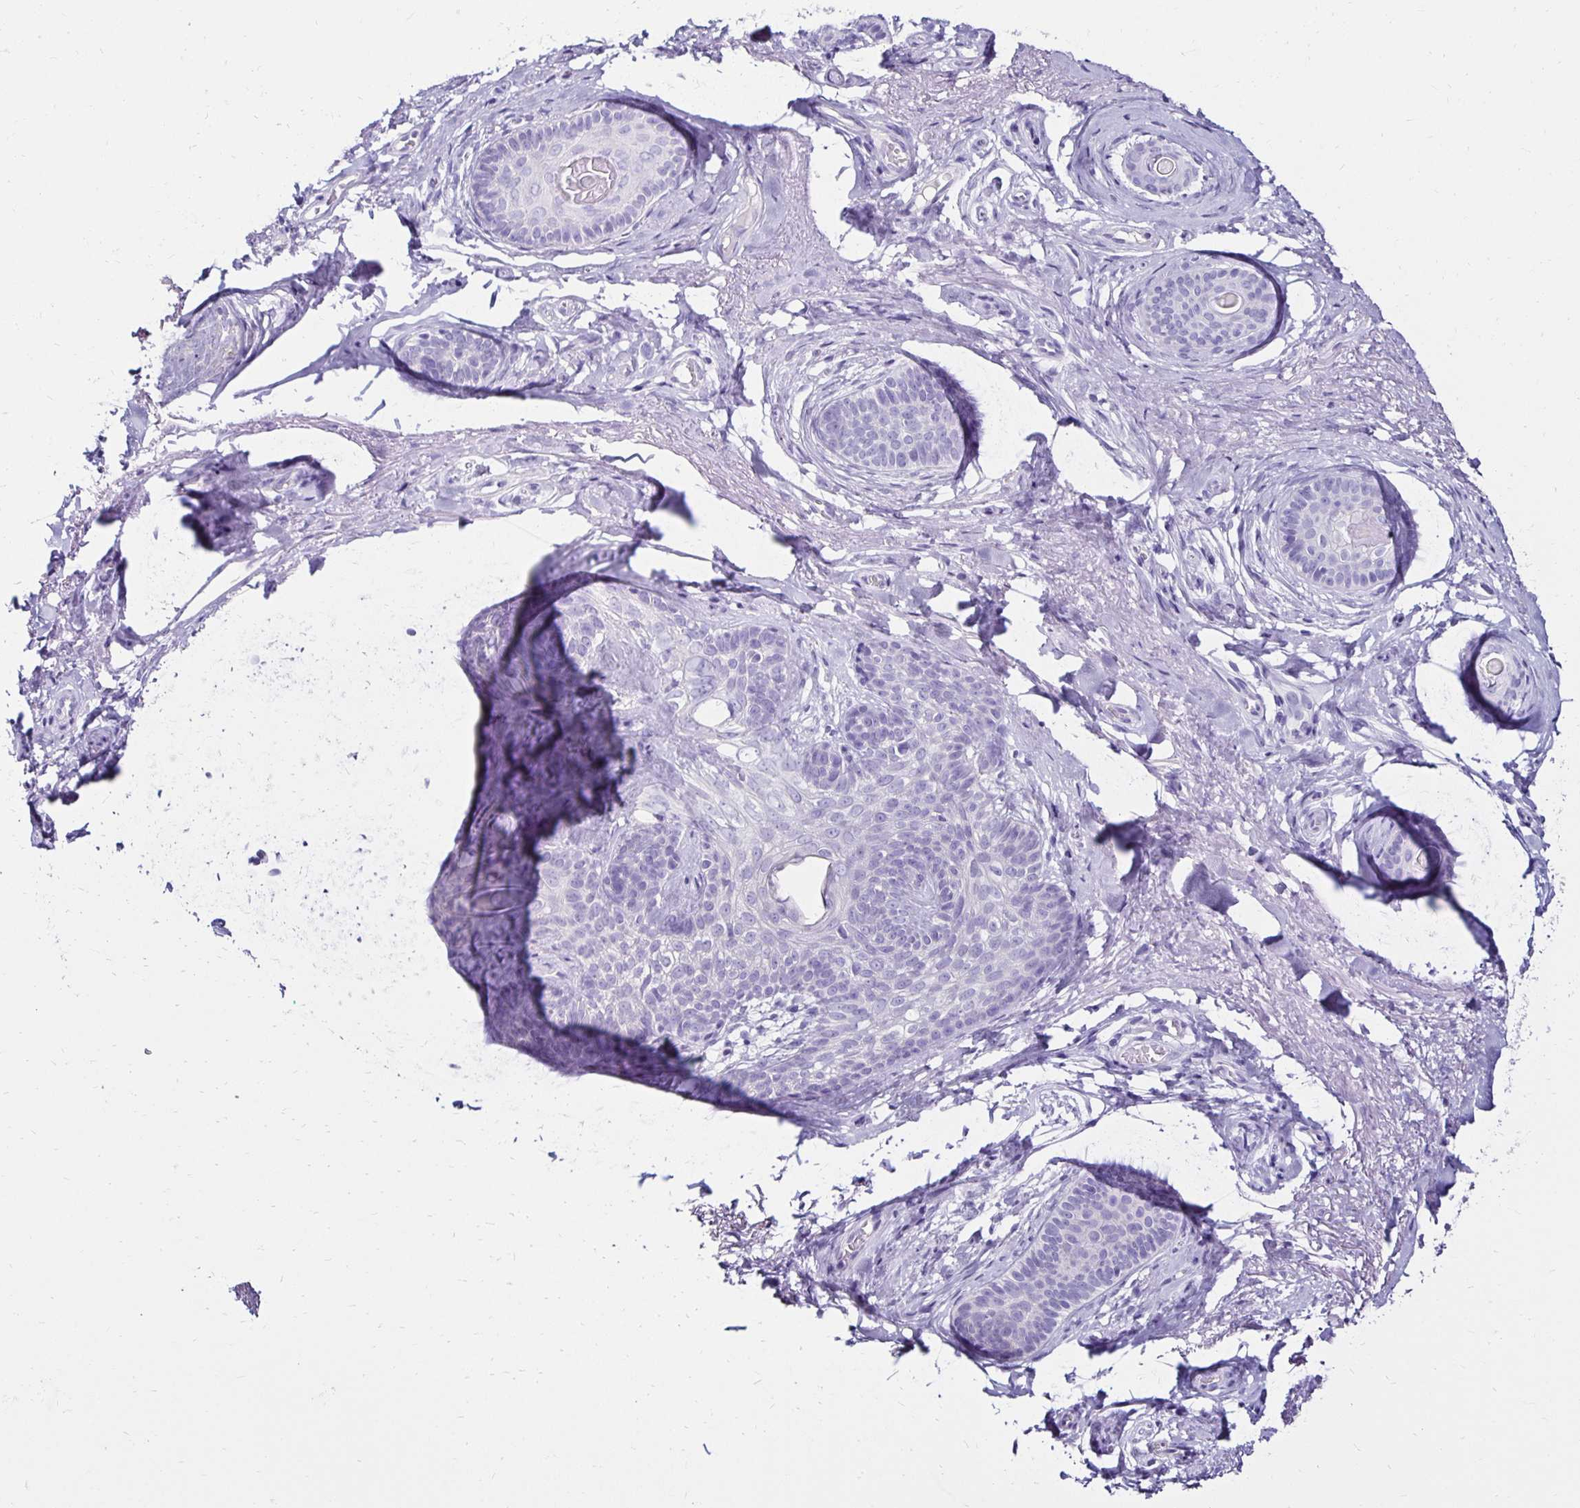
{"staining": {"intensity": "negative", "quantity": "none", "location": "none"}, "tissue": "skin cancer", "cell_type": "Tumor cells", "image_type": "cancer", "snomed": [{"axis": "morphology", "description": "Basal cell carcinoma"}, {"axis": "topography", "description": "Skin"}, {"axis": "topography", "description": "Skin of face"}, {"axis": "topography", "description": "Skin of nose"}], "caption": "The immunohistochemistry (IHC) image has no significant positivity in tumor cells of skin cancer tissue. Nuclei are stained in blue.", "gene": "KCNT1", "patient": {"sex": "female", "age": 86}}